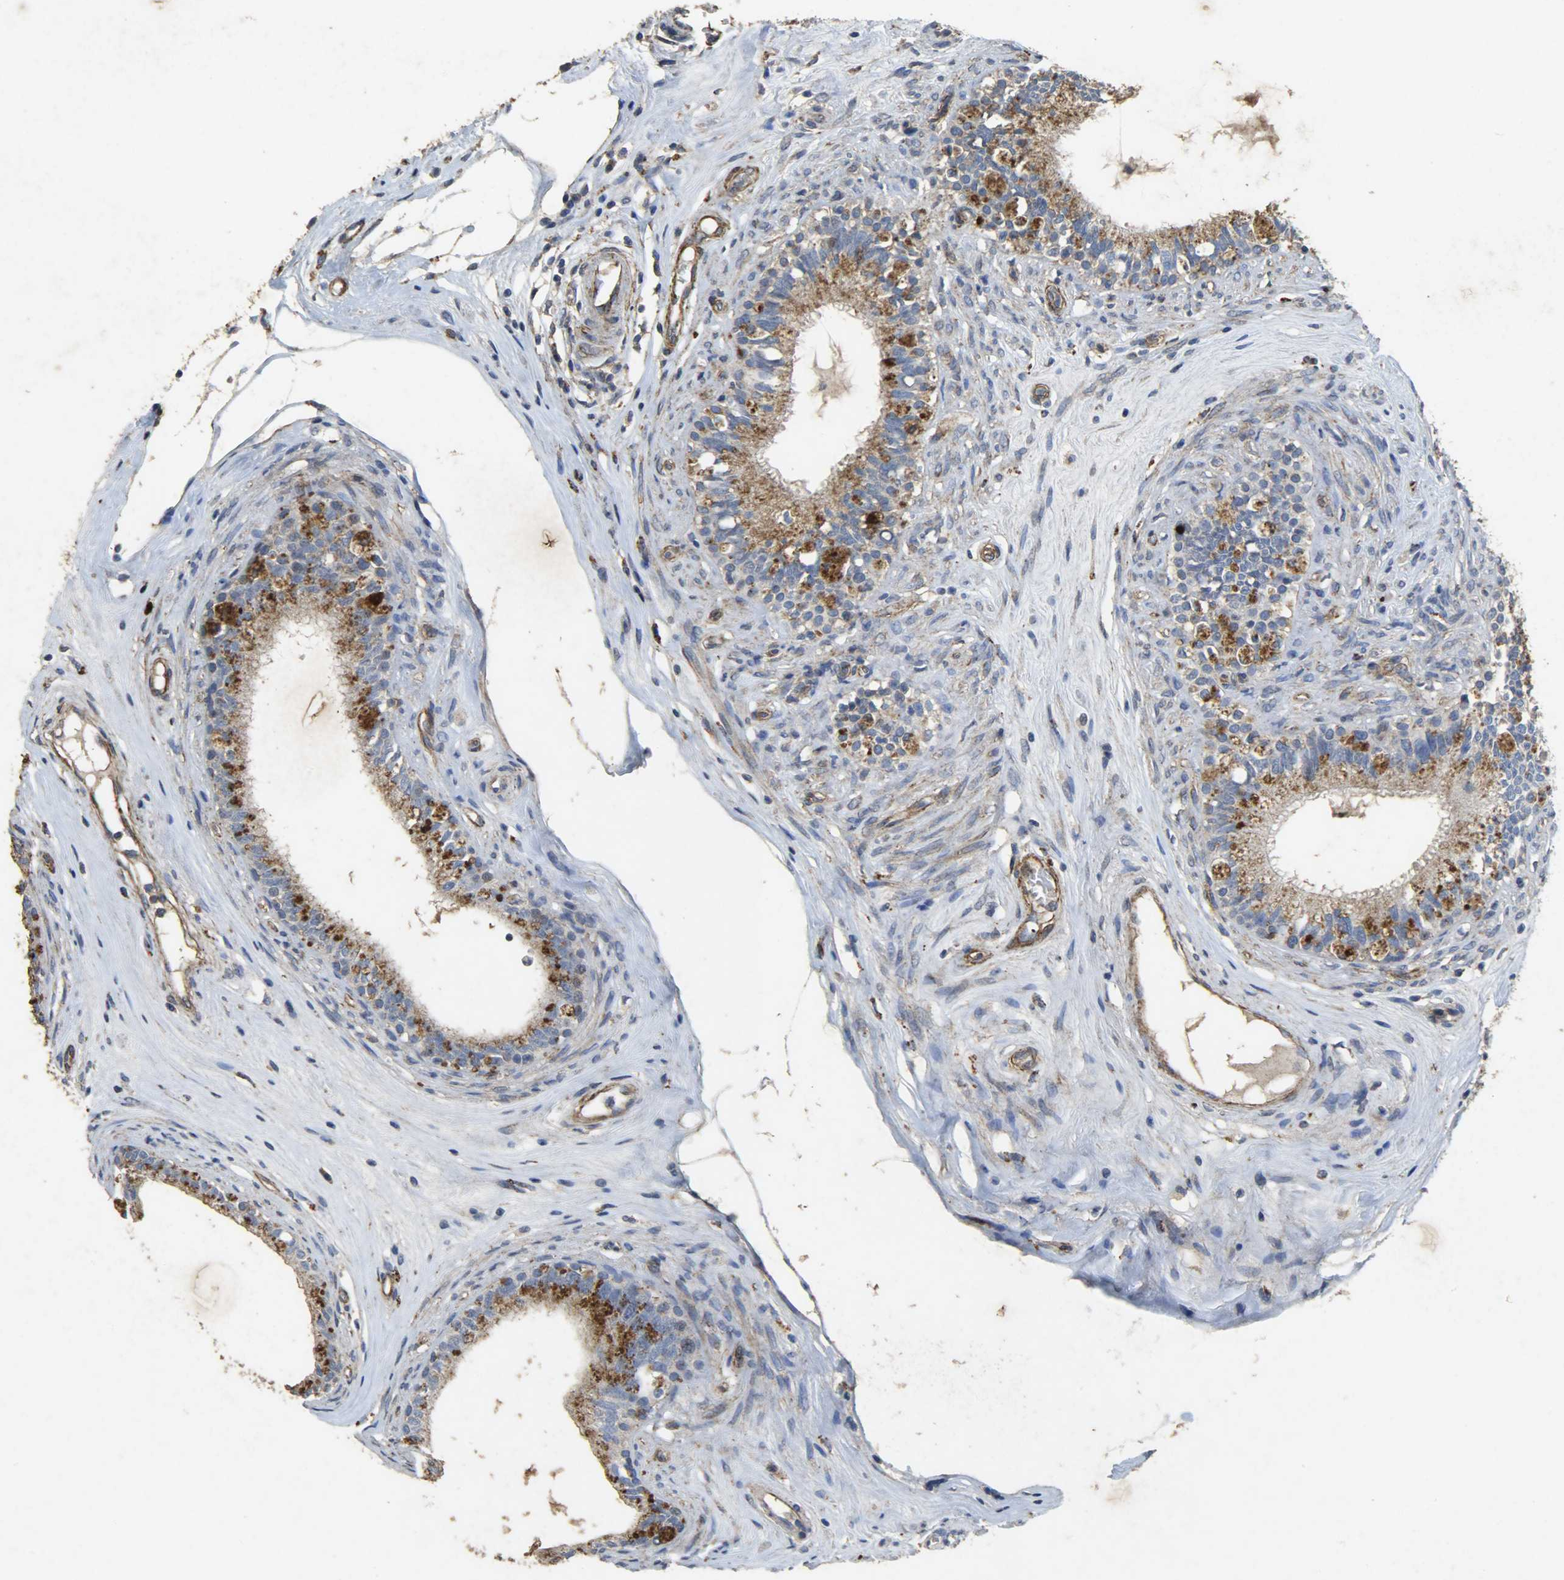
{"staining": {"intensity": "strong", "quantity": ">75%", "location": "cytoplasmic/membranous"}, "tissue": "epididymis", "cell_type": "Glandular cells", "image_type": "normal", "snomed": [{"axis": "morphology", "description": "Normal tissue, NOS"}, {"axis": "morphology", "description": "Inflammation, NOS"}, {"axis": "topography", "description": "Epididymis"}], "caption": "Immunohistochemical staining of normal epididymis shows >75% levels of strong cytoplasmic/membranous protein expression in about >75% of glandular cells.", "gene": "TPM4", "patient": {"sex": "male", "age": 84}}